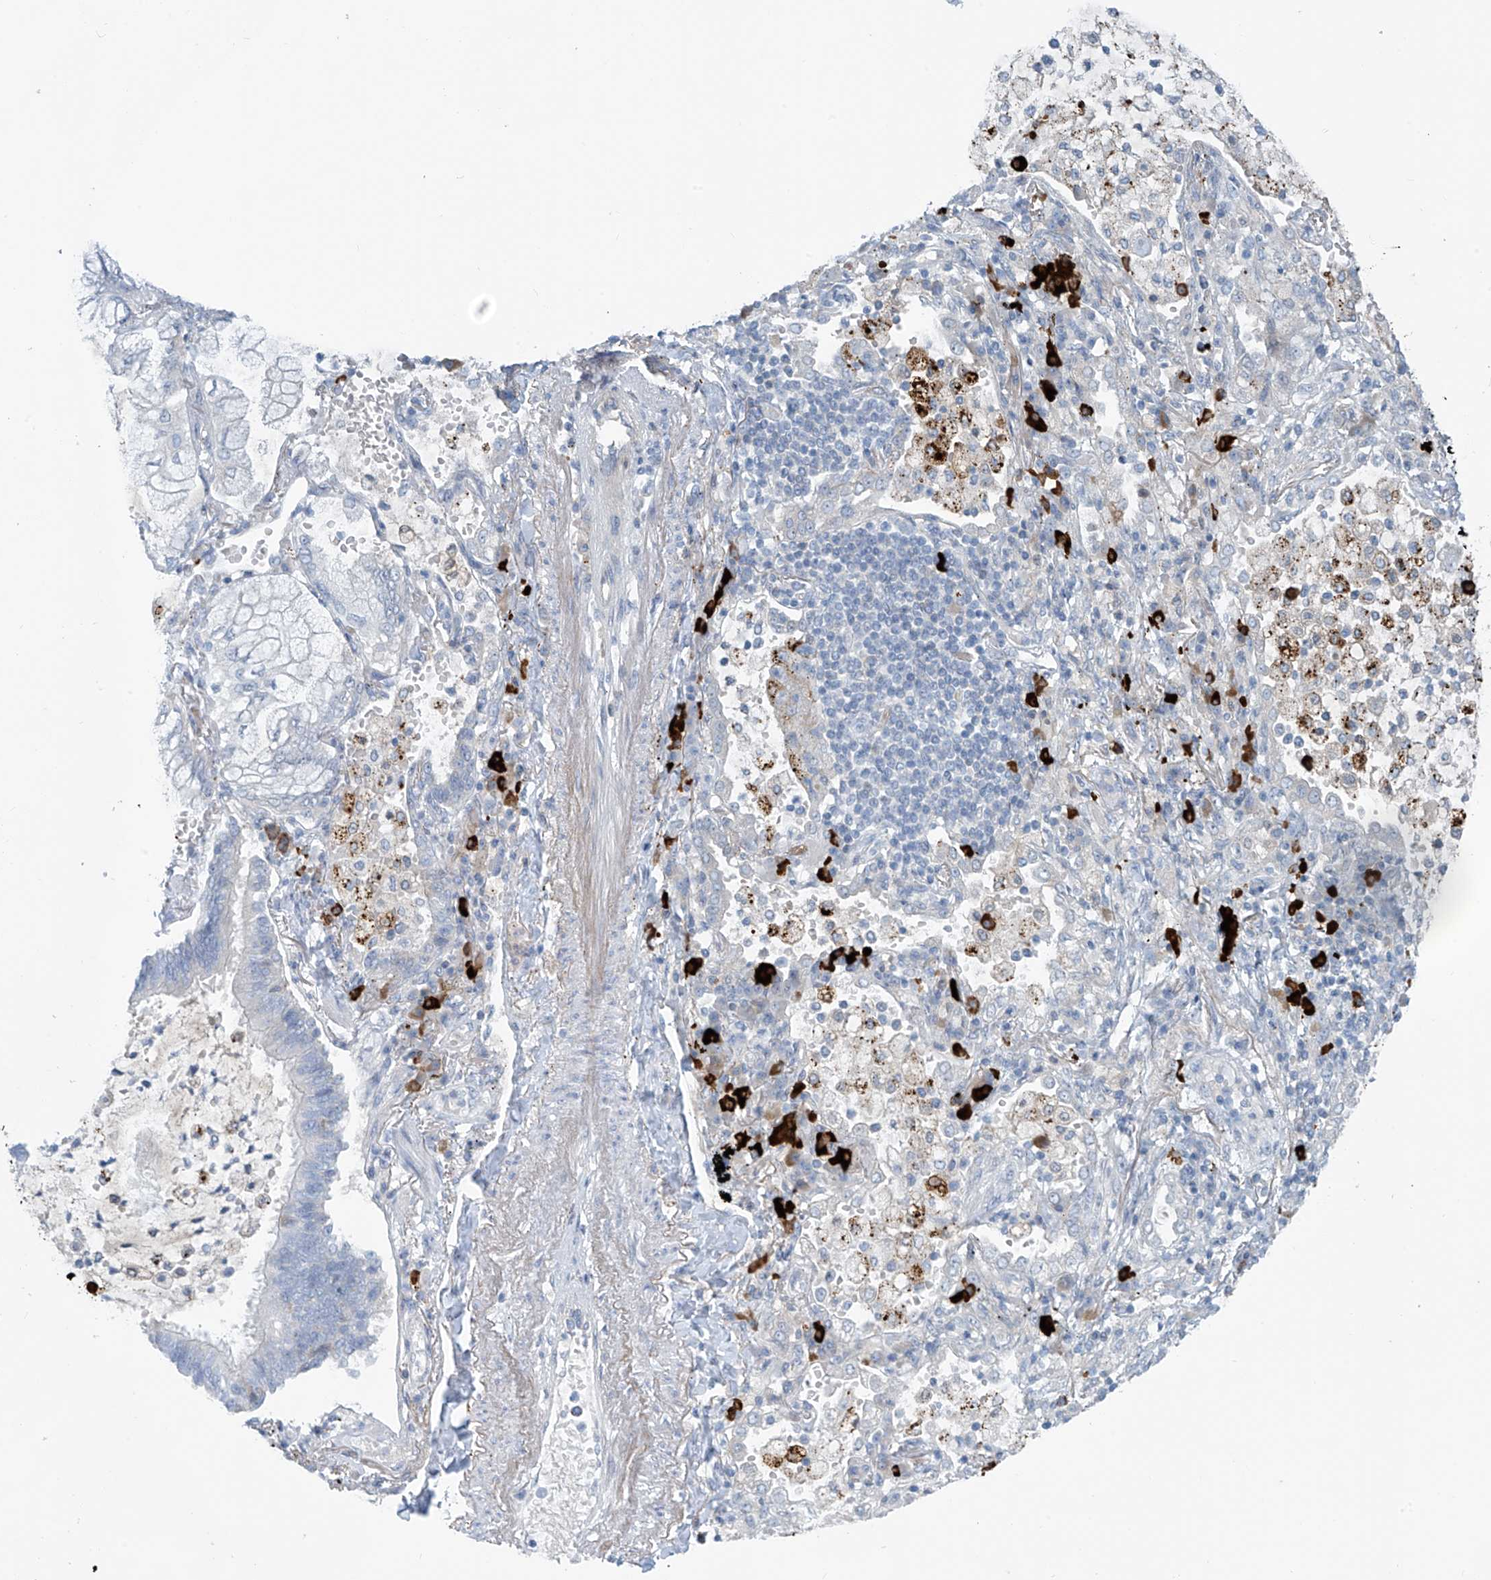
{"staining": {"intensity": "negative", "quantity": "none", "location": "none"}, "tissue": "lung cancer", "cell_type": "Tumor cells", "image_type": "cancer", "snomed": [{"axis": "morphology", "description": "Adenocarcinoma, NOS"}, {"axis": "topography", "description": "Lung"}], "caption": "There is no significant staining in tumor cells of lung adenocarcinoma. (Stains: DAB (3,3'-diaminobenzidine) IHC with hematoxylin counter stain, Microscopy: brightfield microscopy at high magnification).", "gene": "ZNF793", "patient": {"sex": "female", "age": 70}}